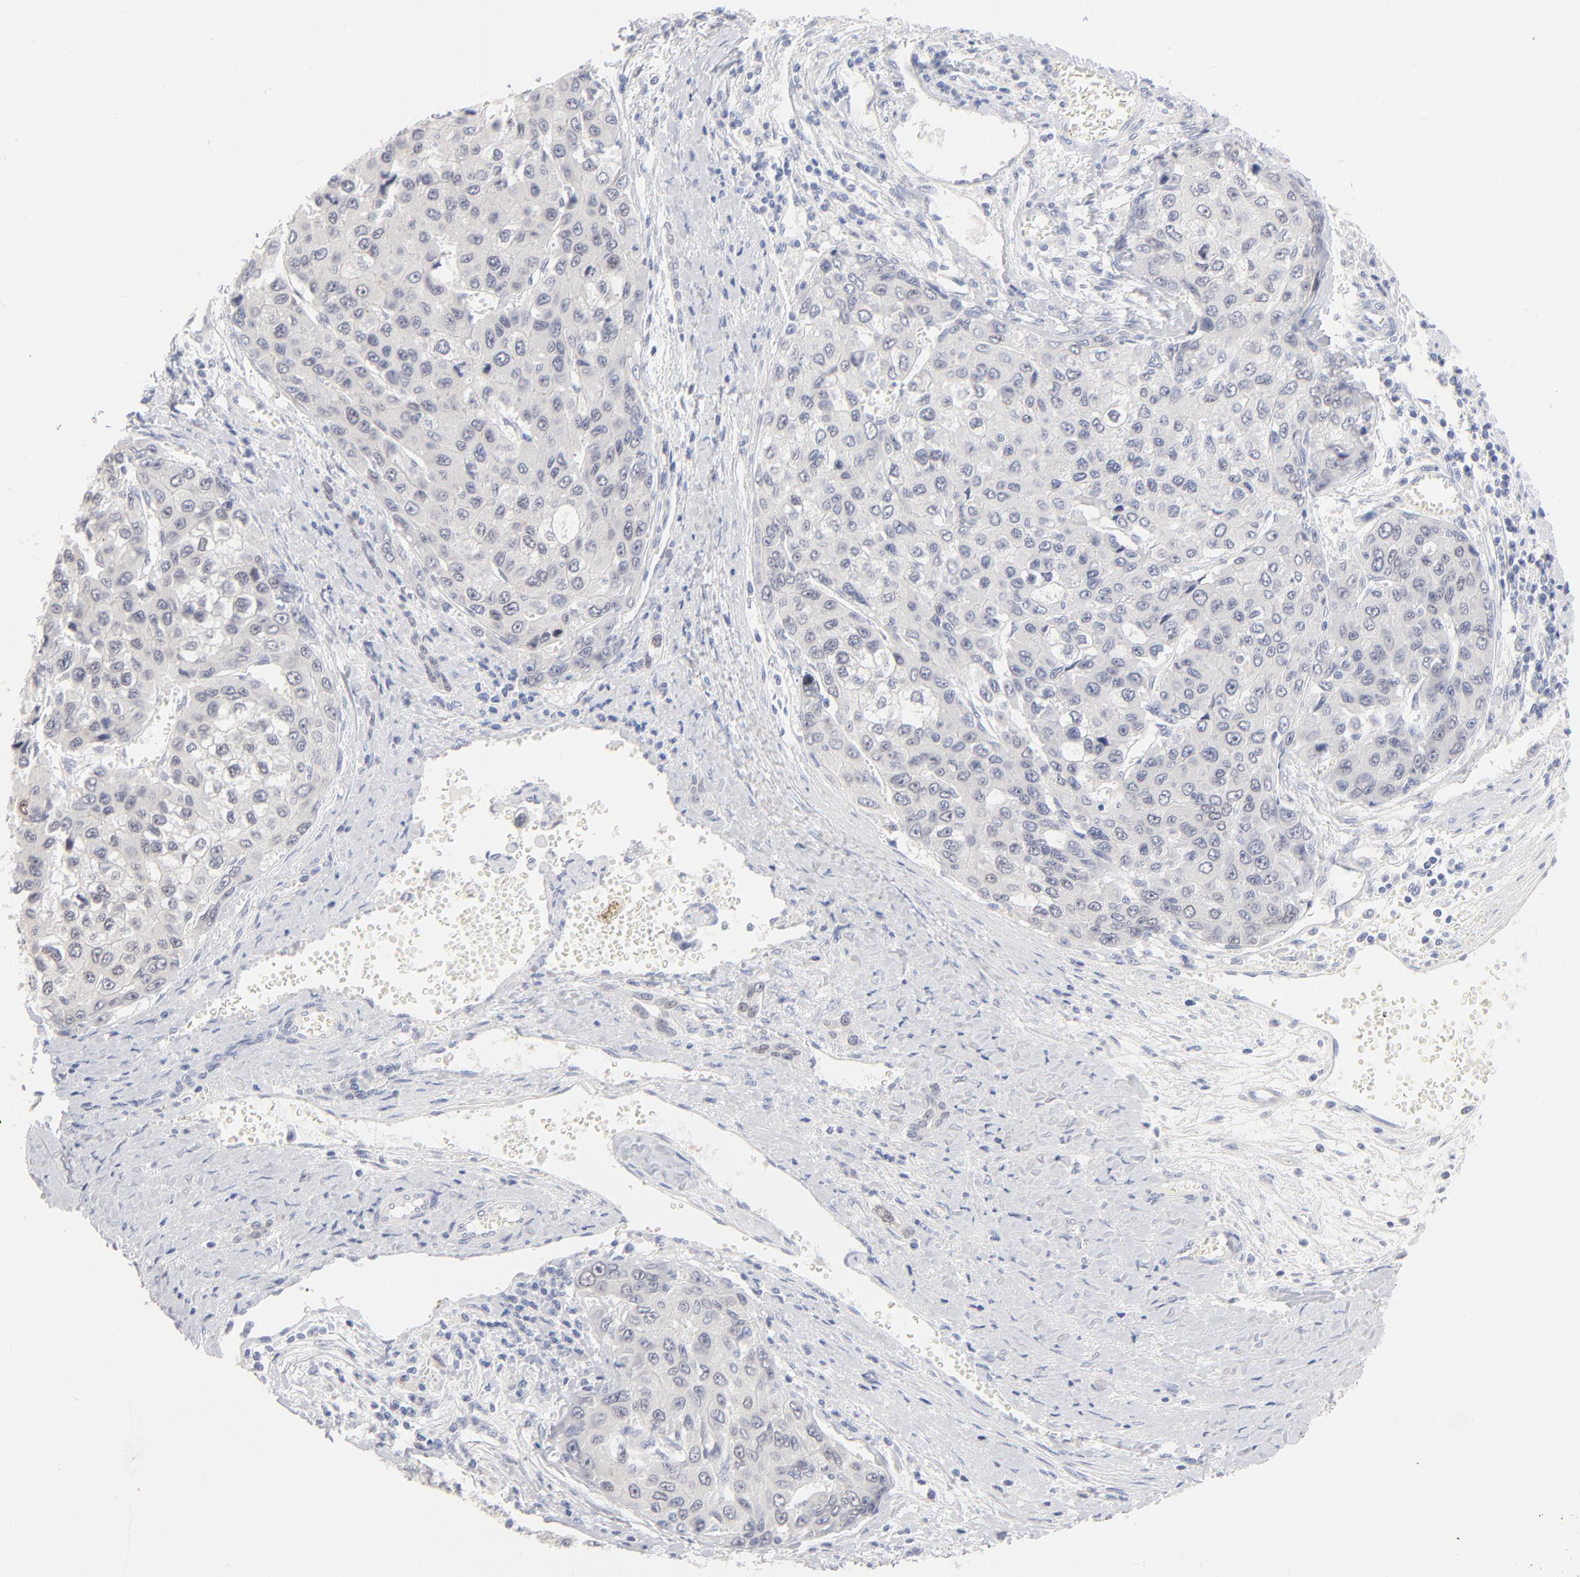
{"staining": {"intensity": "moderate", "quantity": "<25%", "location": "nuclear"}, "tissue": "liver cancer", "cell_type": "Tumor cells", "image_type": "cancer", "snomed": [{"axis": "morphology", "description": "Carcinoma, Hepatocellular, NOS"}, {"axis": "topography", "description": "Liver"}], "caption": "About <25% of tumor cells in liver cancer (hepatocellular carcinoma) demonstrate moderate nuclear protein expression as visualized by brown immunohistochemical staining.", "gene": "ONECUT1", "patient": {"sex": "female", "age": 66}}